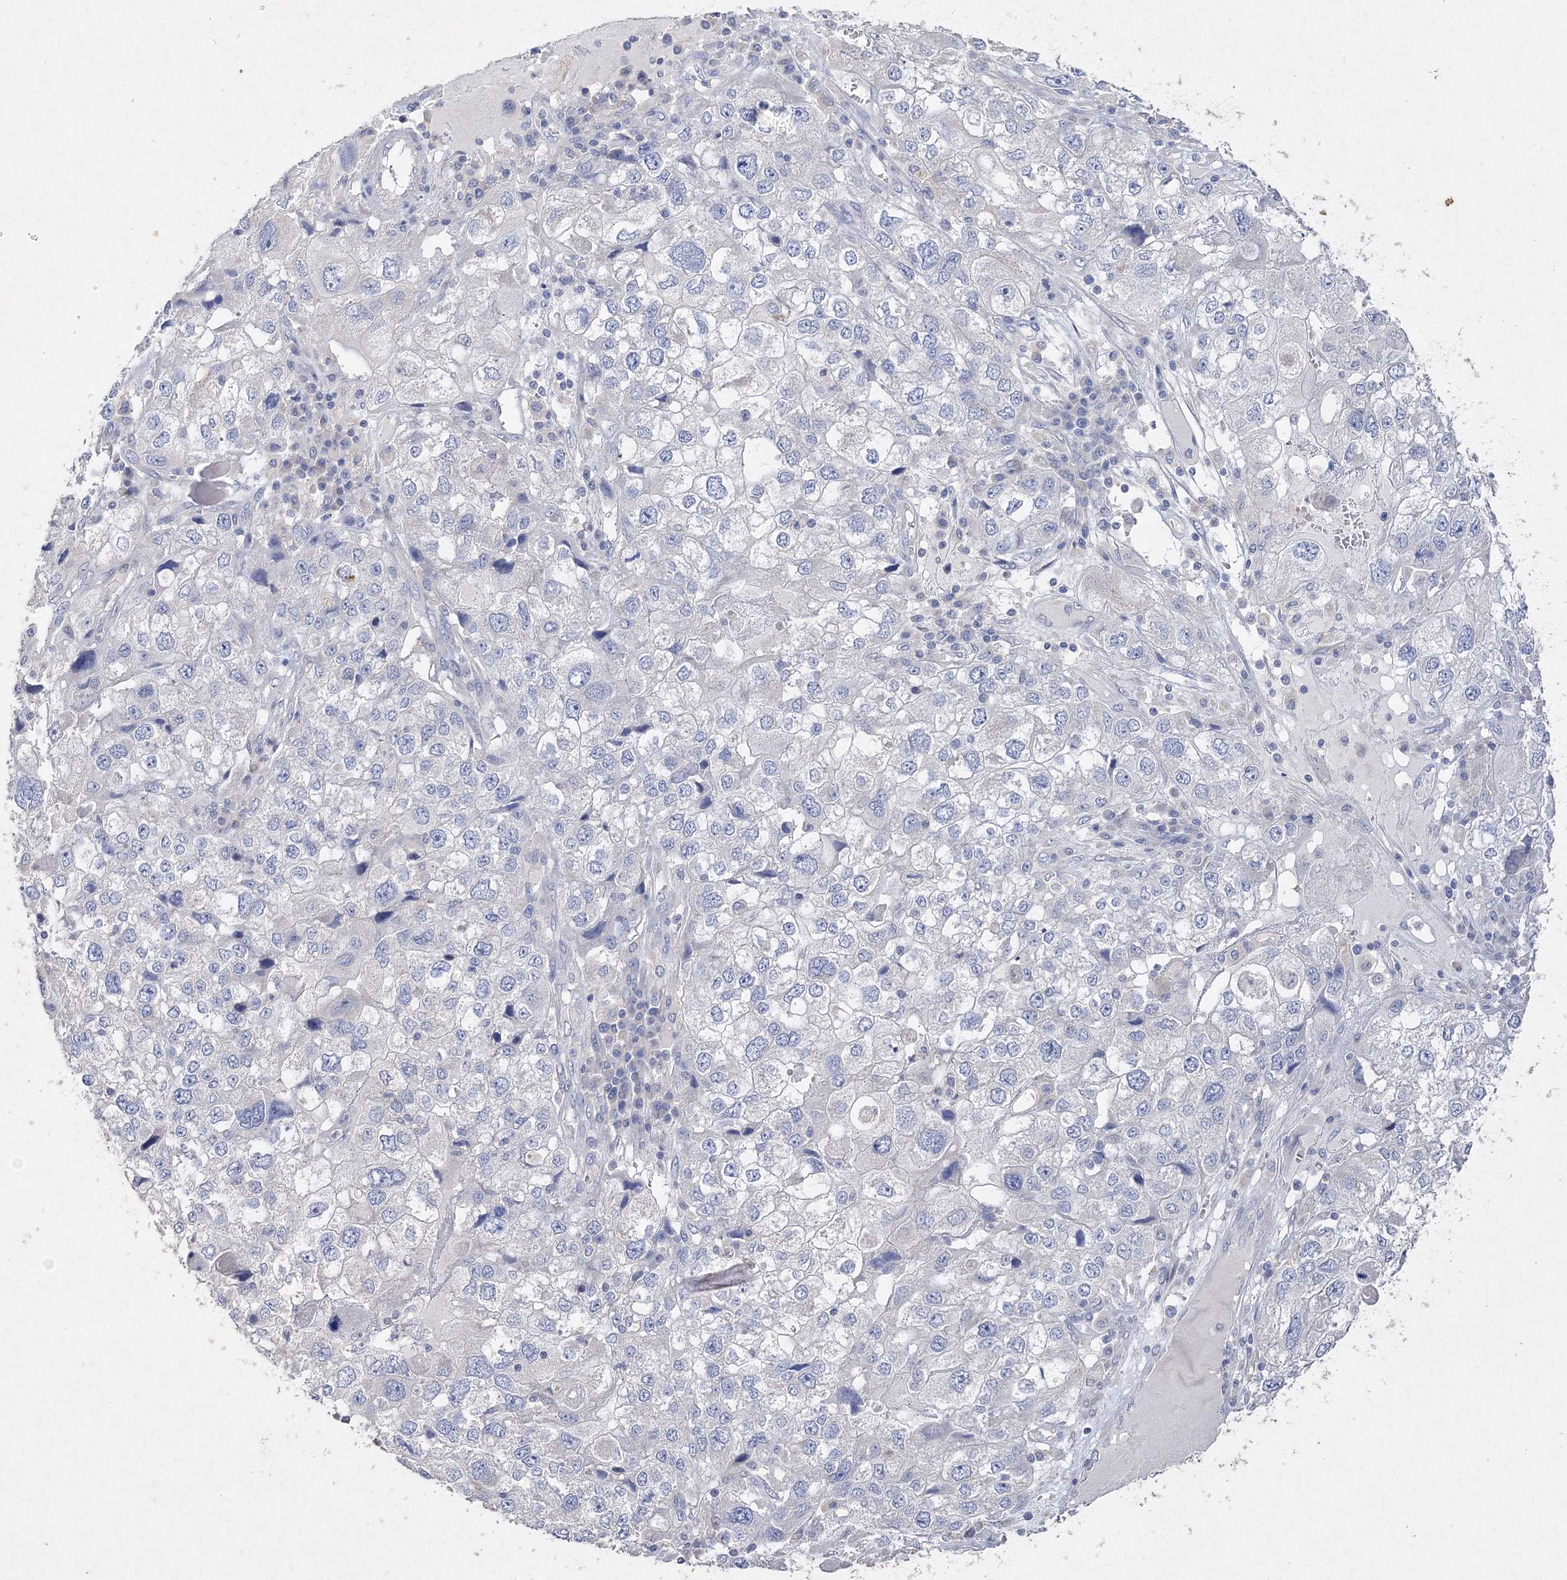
{"staining": {"intensity": "negative", "quantity": "none", "location": "none"}, "tissue": "endometrial cancer", "cell_type": "Tumor cells", "image_type": "cancer", "snomed": [{"axis": "morphology", "description": "Adenocarcinoma, NOS"}, {"axis": "topography", "description": "Endometrium"}], "caption": "DAB immunohistochemical staining of endometrial adenocarcinoma reveals no significant expression in tumor cells.", "gene": "GLS", "patient": {"sex": "female", "age": 49}}